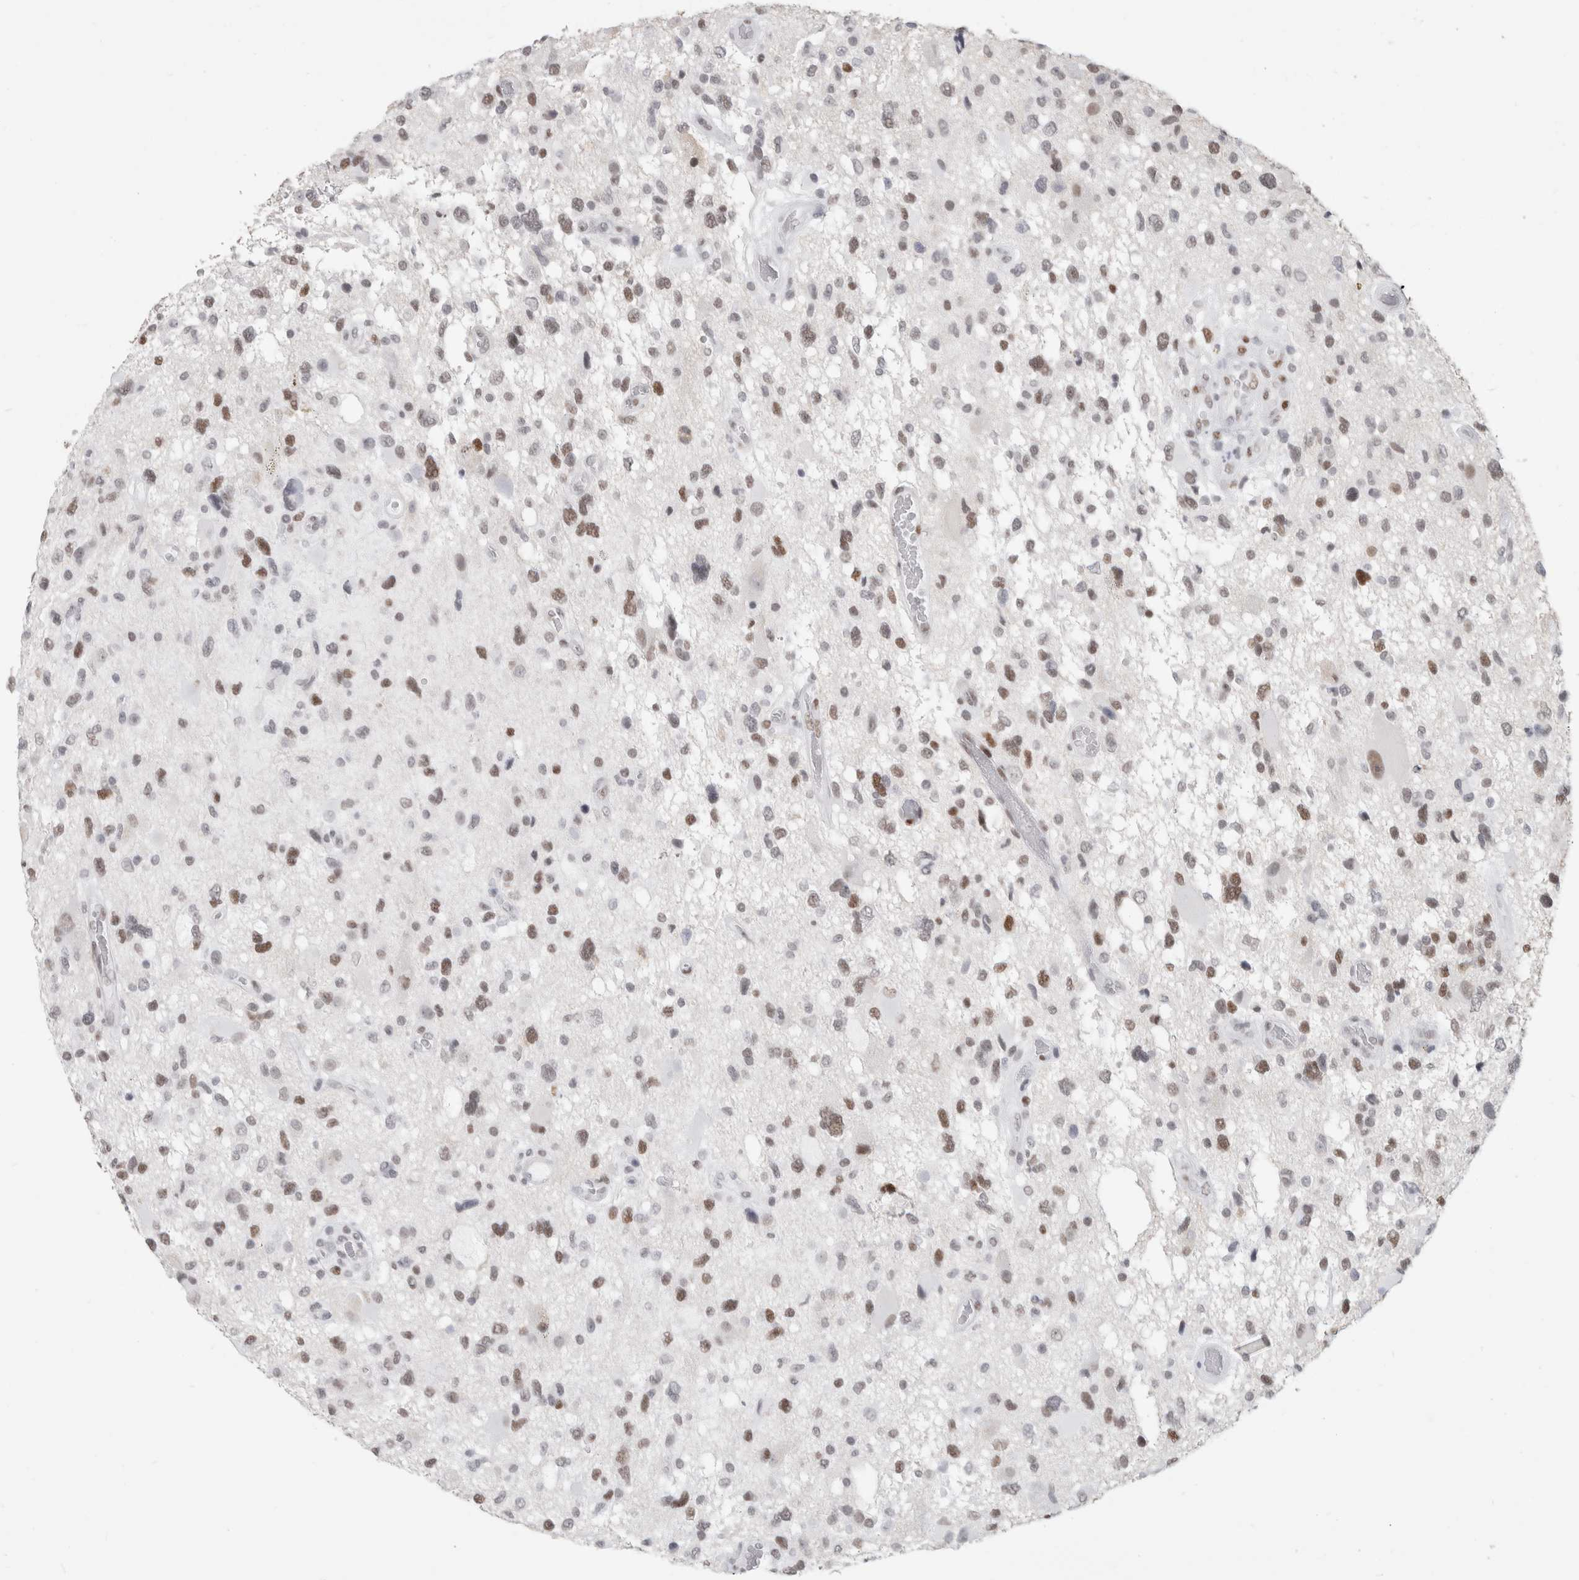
{"staining": {"intensity": "moderate", "quantity": "25%-75%", "location": "nuclear"}, "tissue": "glioma", "cell_type": "Tumor cells", "image_type": "cancer", "snomed": [{"axis": "morphology", "description": "Glioma, malignant, High grade"}, {"axis": "topography", "description": "Brain"}], "caption": "IHC (DAB (3,3'-diaminobenzidine)) staining of human malignant high-grade glioma exhibits moderate nuclear protein staining in about 25%-75% of tumor cells. (IHC, brightfield microscopy, high magnification).", "gene": "SMARCC1", "patient": {"sex": "male", "age": 33}}